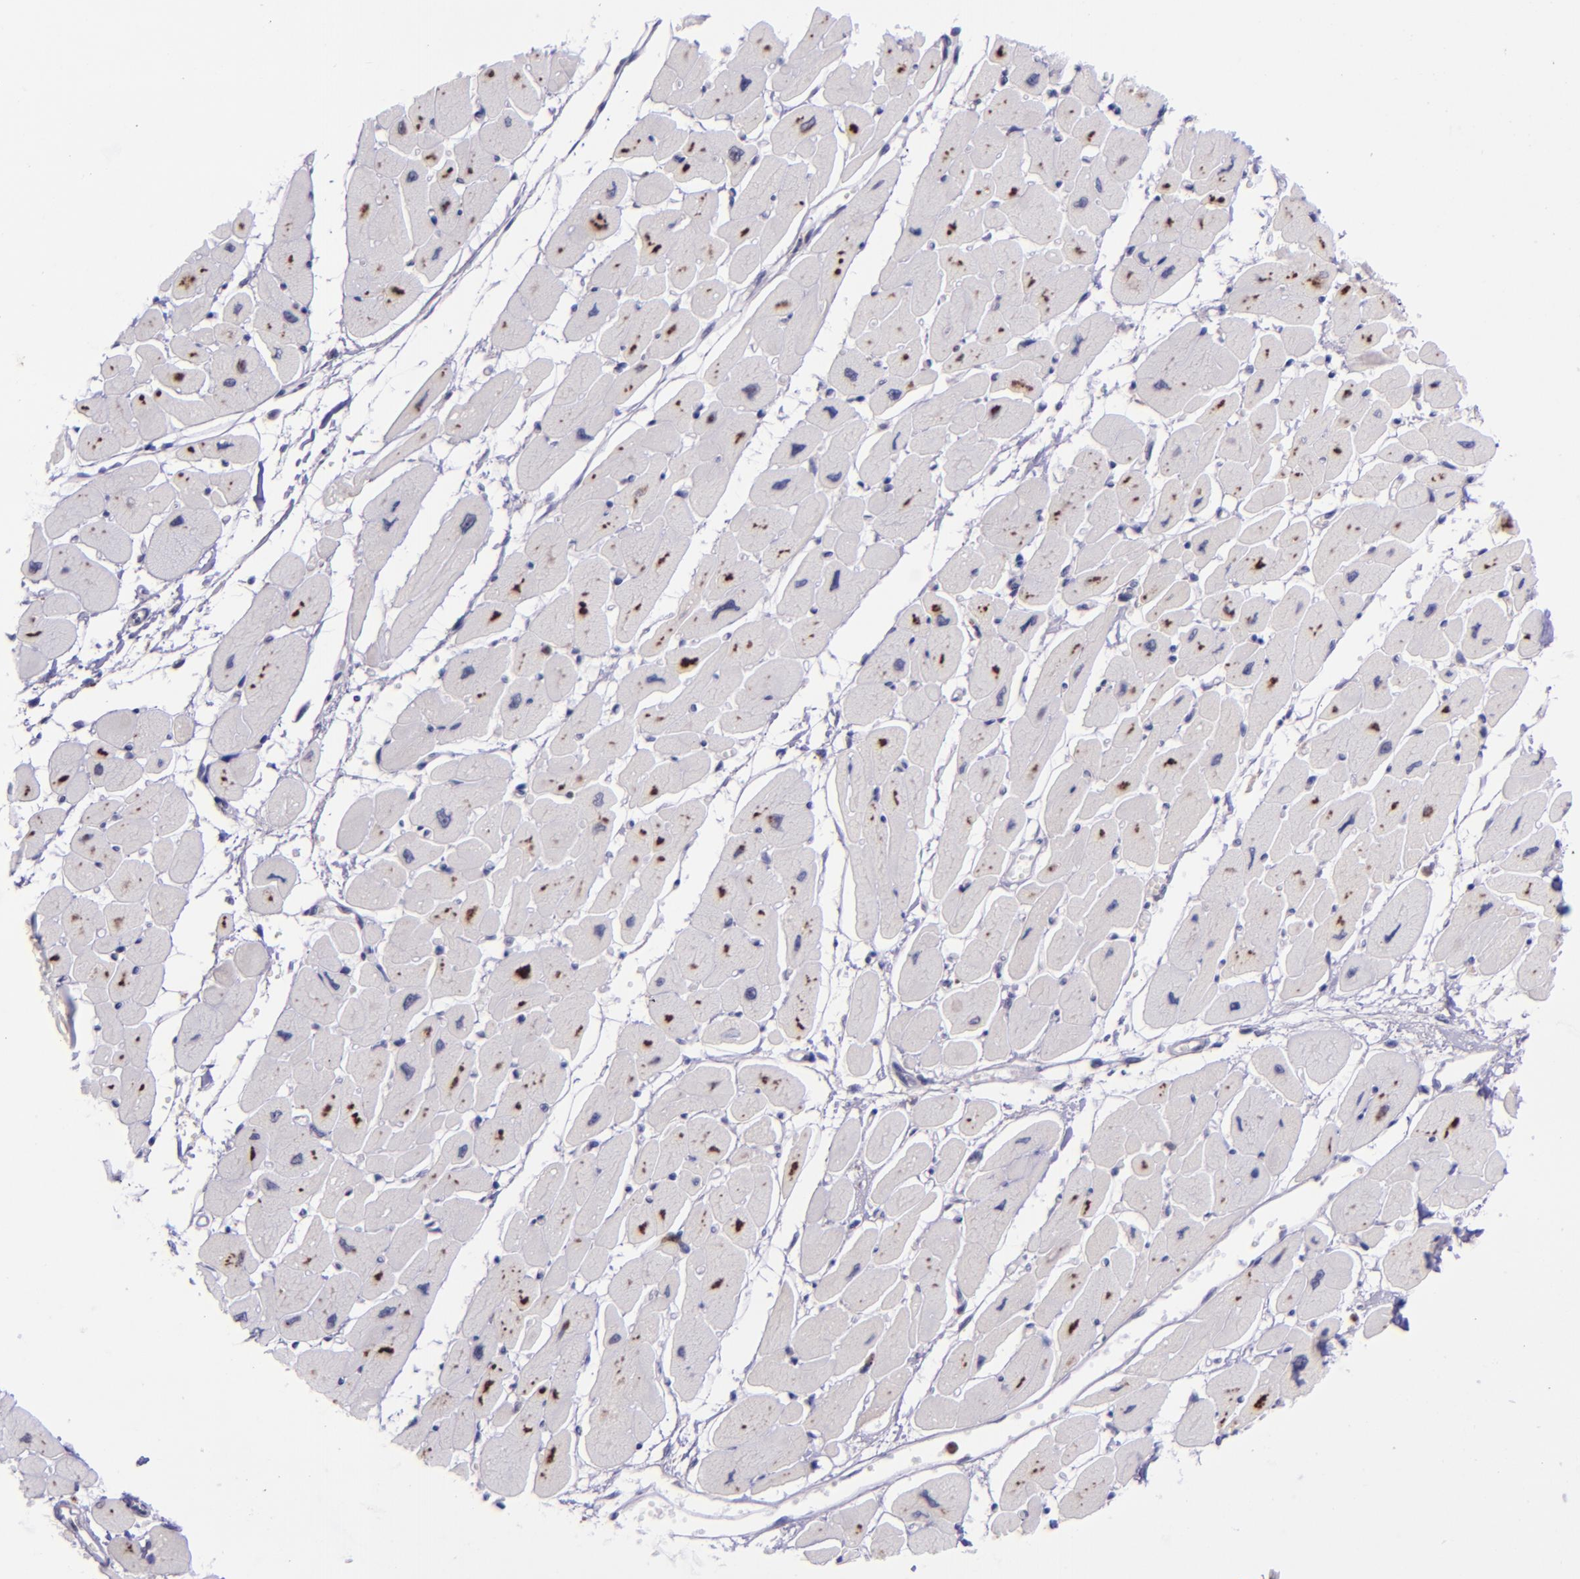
{"staining": {"intensity": "moderate", "quantity": "25%-75%", "location": "cytoplasmic/membranous"}, "tissue": "heart muscle", "cell_type": "Cardiomyocytes", "image_type": "normal", "snomed": [{"axis": "morphology", "description": "Normal tissue, NOS"}, {"axis": "topography", "description": "Heart"}], "caption": "Brown immunohistochemical staining in normal heart muscle displays moderate cytoplasmic/membranous staining in approximately 25%-75% of cardiomyocytes.", "gene": "SELL", "patient": {"sex": "female", "age": 54}}